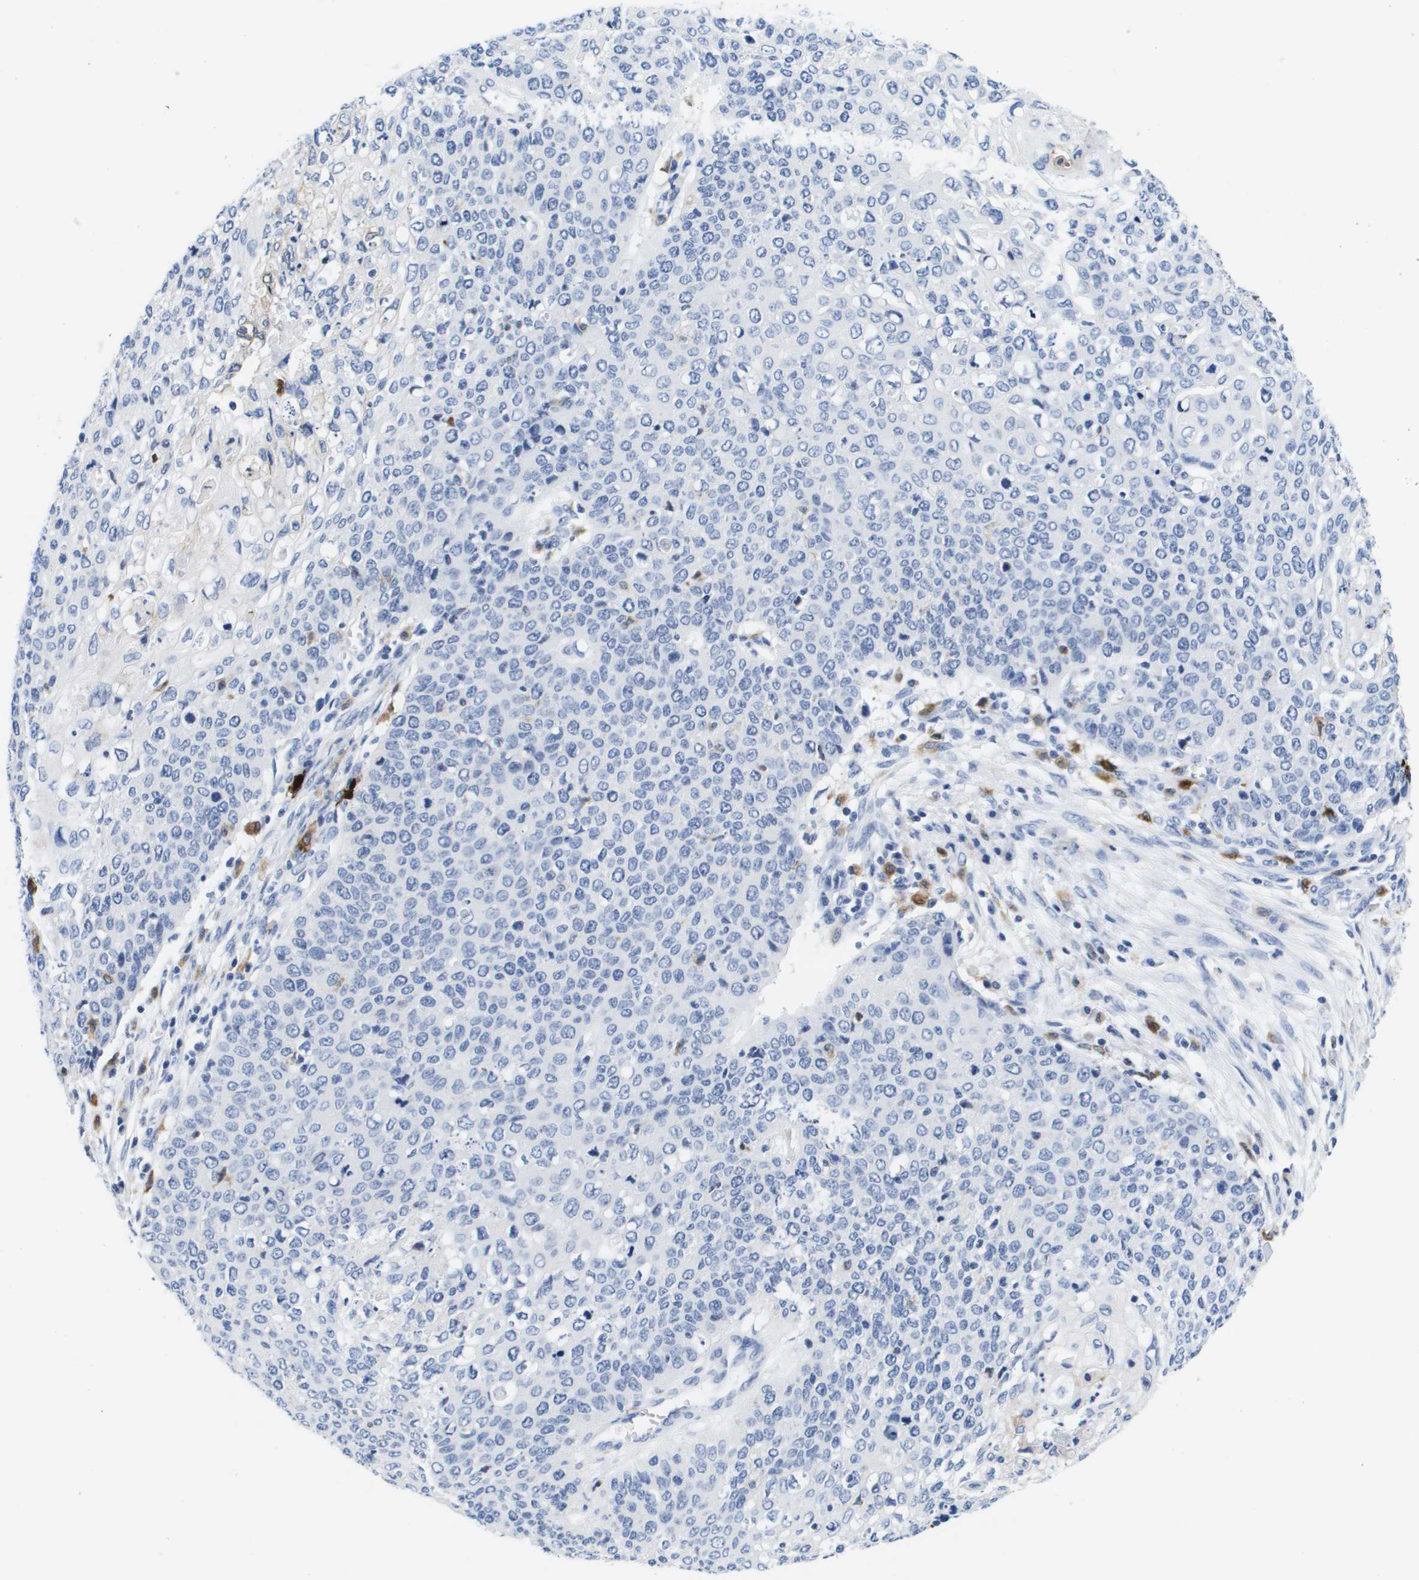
{"staining": {"intensity": "negative", "quantity": "none", "location": "none"}, "tissue": "cervical cancer", "cell_type": "Tumor cells", "image_type": "cancer", "snomed": [{"axis": "morphology", "description": "Squamous cell carcinoma, NOS"}, {"axis": "topography", "description": "Cervix"}], "caption": "The image displays no staining of tumor cells in squamous cell carcinoma (cervical).", "gene": "HMOX1", "patient": {"sex": "female", "age": 39}}